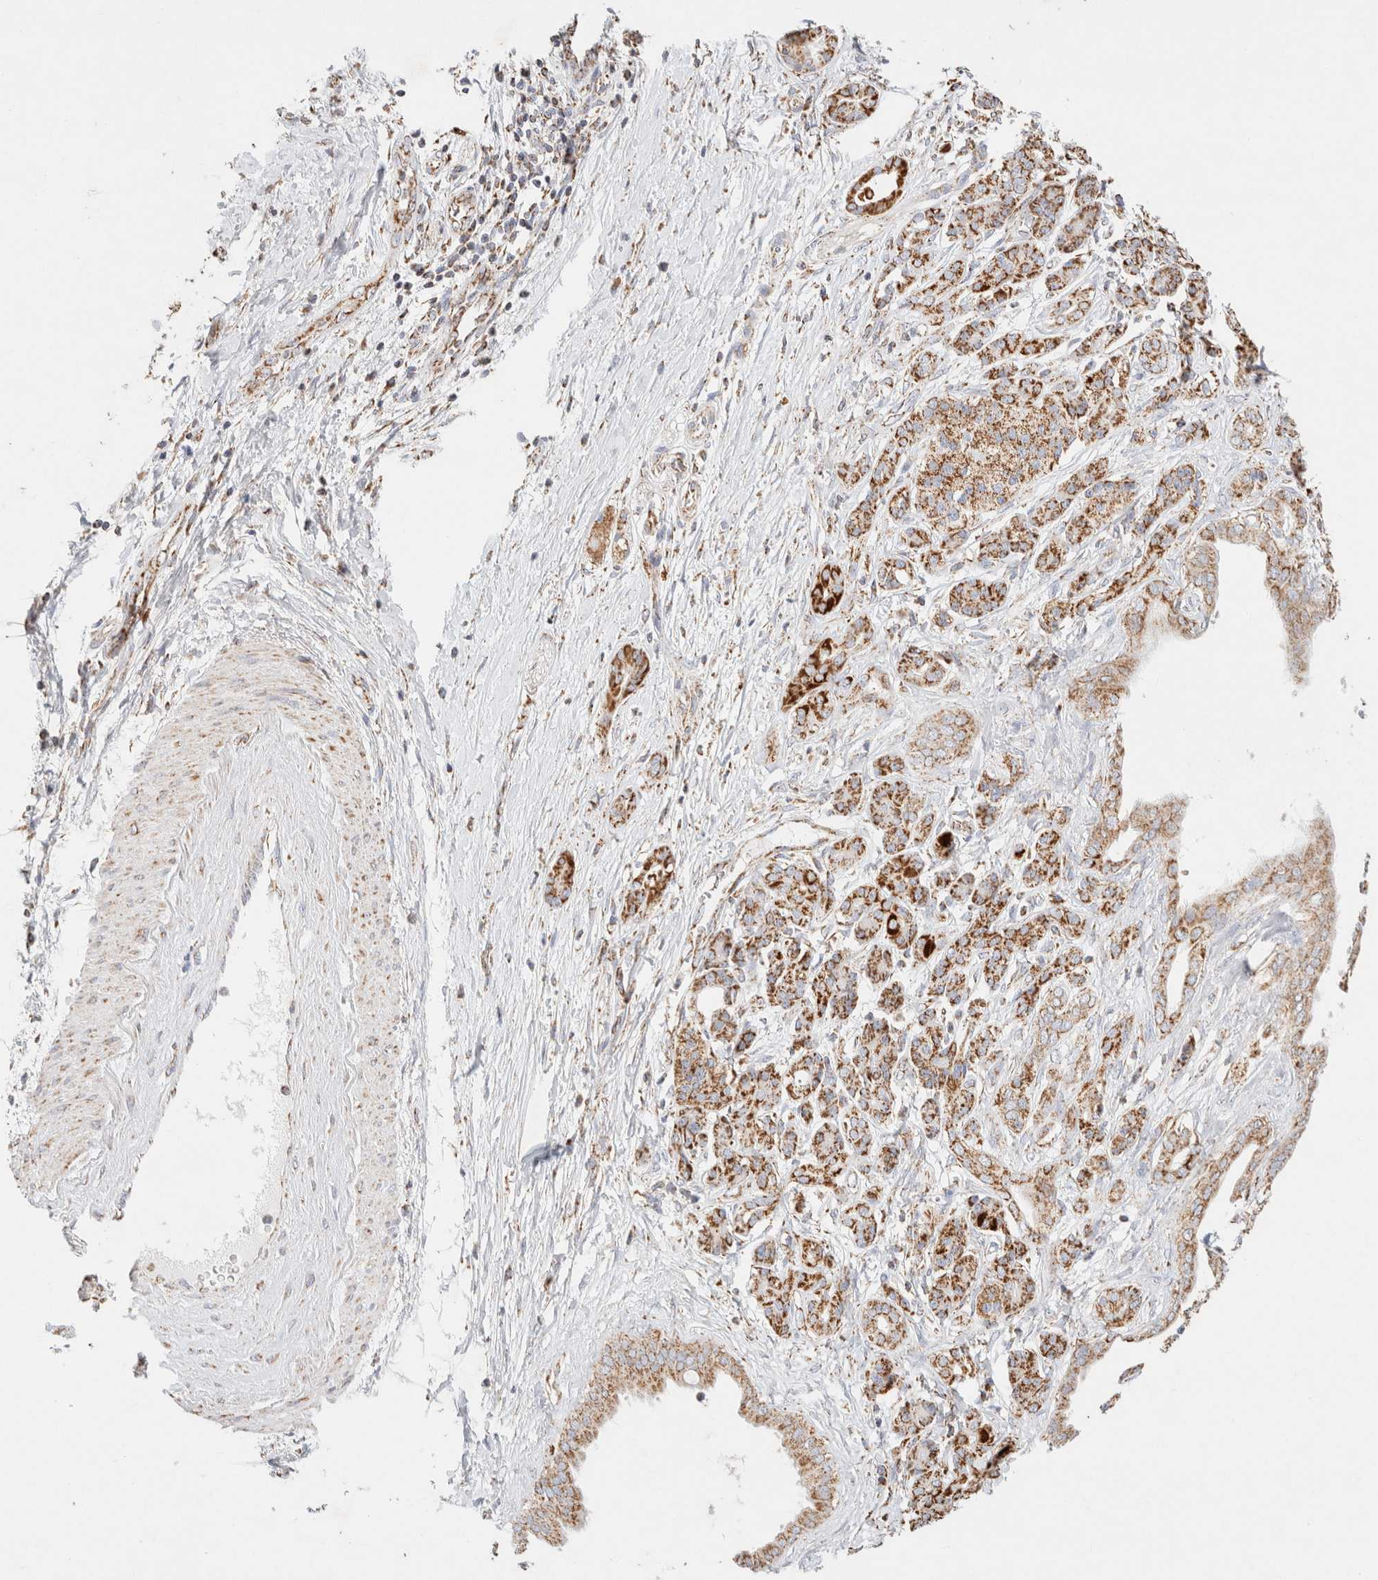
{"staining": {"intensity": "strong", "quantity": ">75%", "location": "cytoplasmic/membranous"}, "tissue": "pancreatic cancer", "cell_type": "Tumor cells", "image_type": "cancer", "snomed": [{"axis": "morphology", "description": "Adenocarcinoma, NOS"}, {"axis": "topography", "description": "Pancreas"}], "caption": "A histopathology image showing strong cytoplasmic/membranous expression in approximately >75% of tumor cells in pancreatic cancer, as visualized by brown immunohistochemical staining.", "gene": "PHB2", "patient": {"sex": "male", "age": 59}}